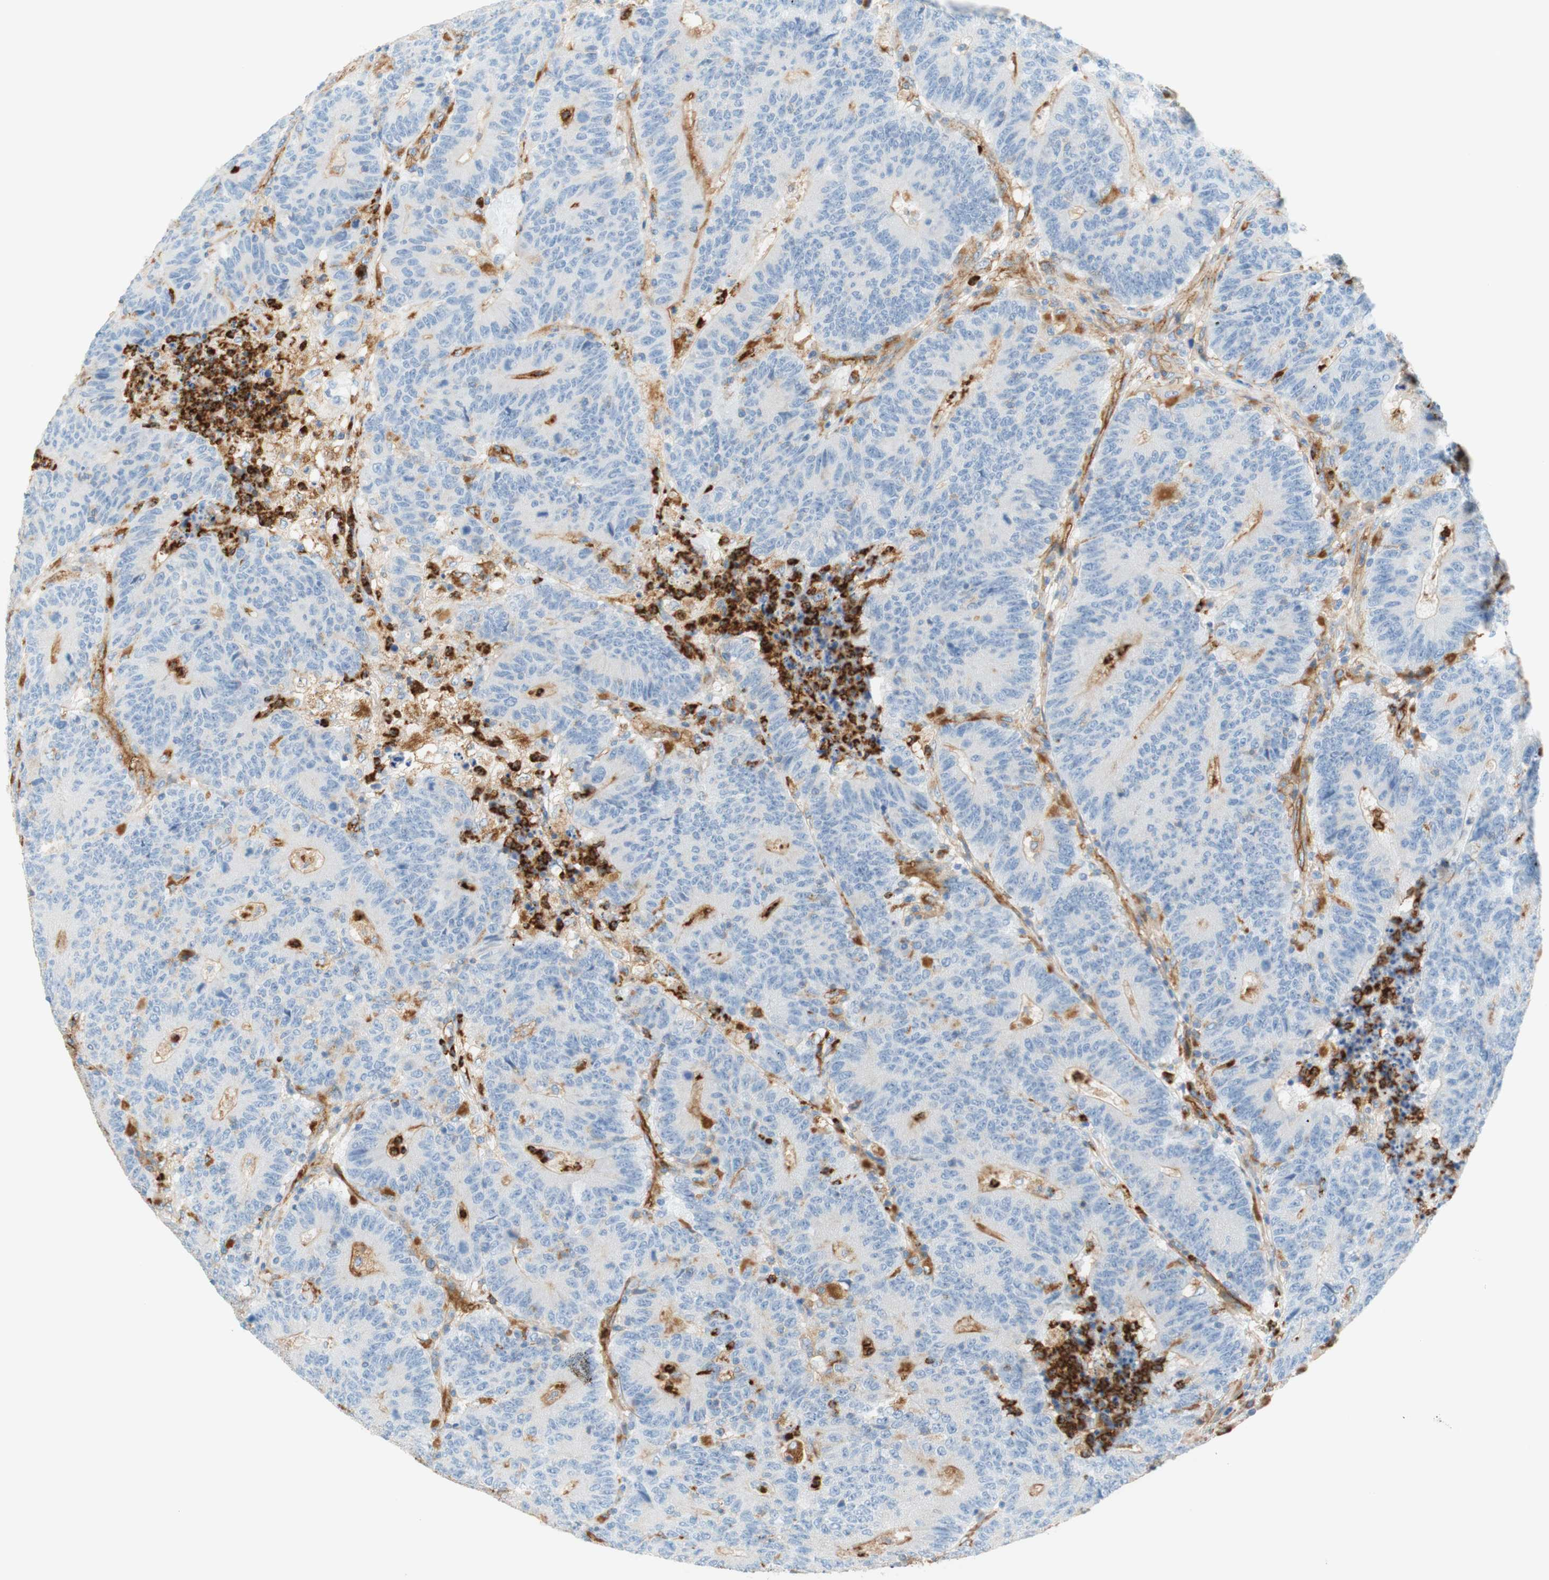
{"staining": {"intensity": "negative", "quantity": "none", "location": "none"}, "tissue": "colorectal cancer", "cell_type": "Tumor cells", "image_type": "cancer", "snomed": [{"axis": "morphology", "description": "Normal tissue, NOS"}, {"axis": "morphology", "description": "Adenocarcinoma, NOS"}, {"axis": "topography", "description": "Colon"}], "caption": "Immunohistochemistry (IHC) micrograph of neoplastic tissue: colorectal cancer (adenocarcinoma) stained with DAB (3,3'-diaminobenzidine) shows no significant protein expression in tumor cells.", "gene": "STOM", "patient": {"sex": "female", "age": 75}}